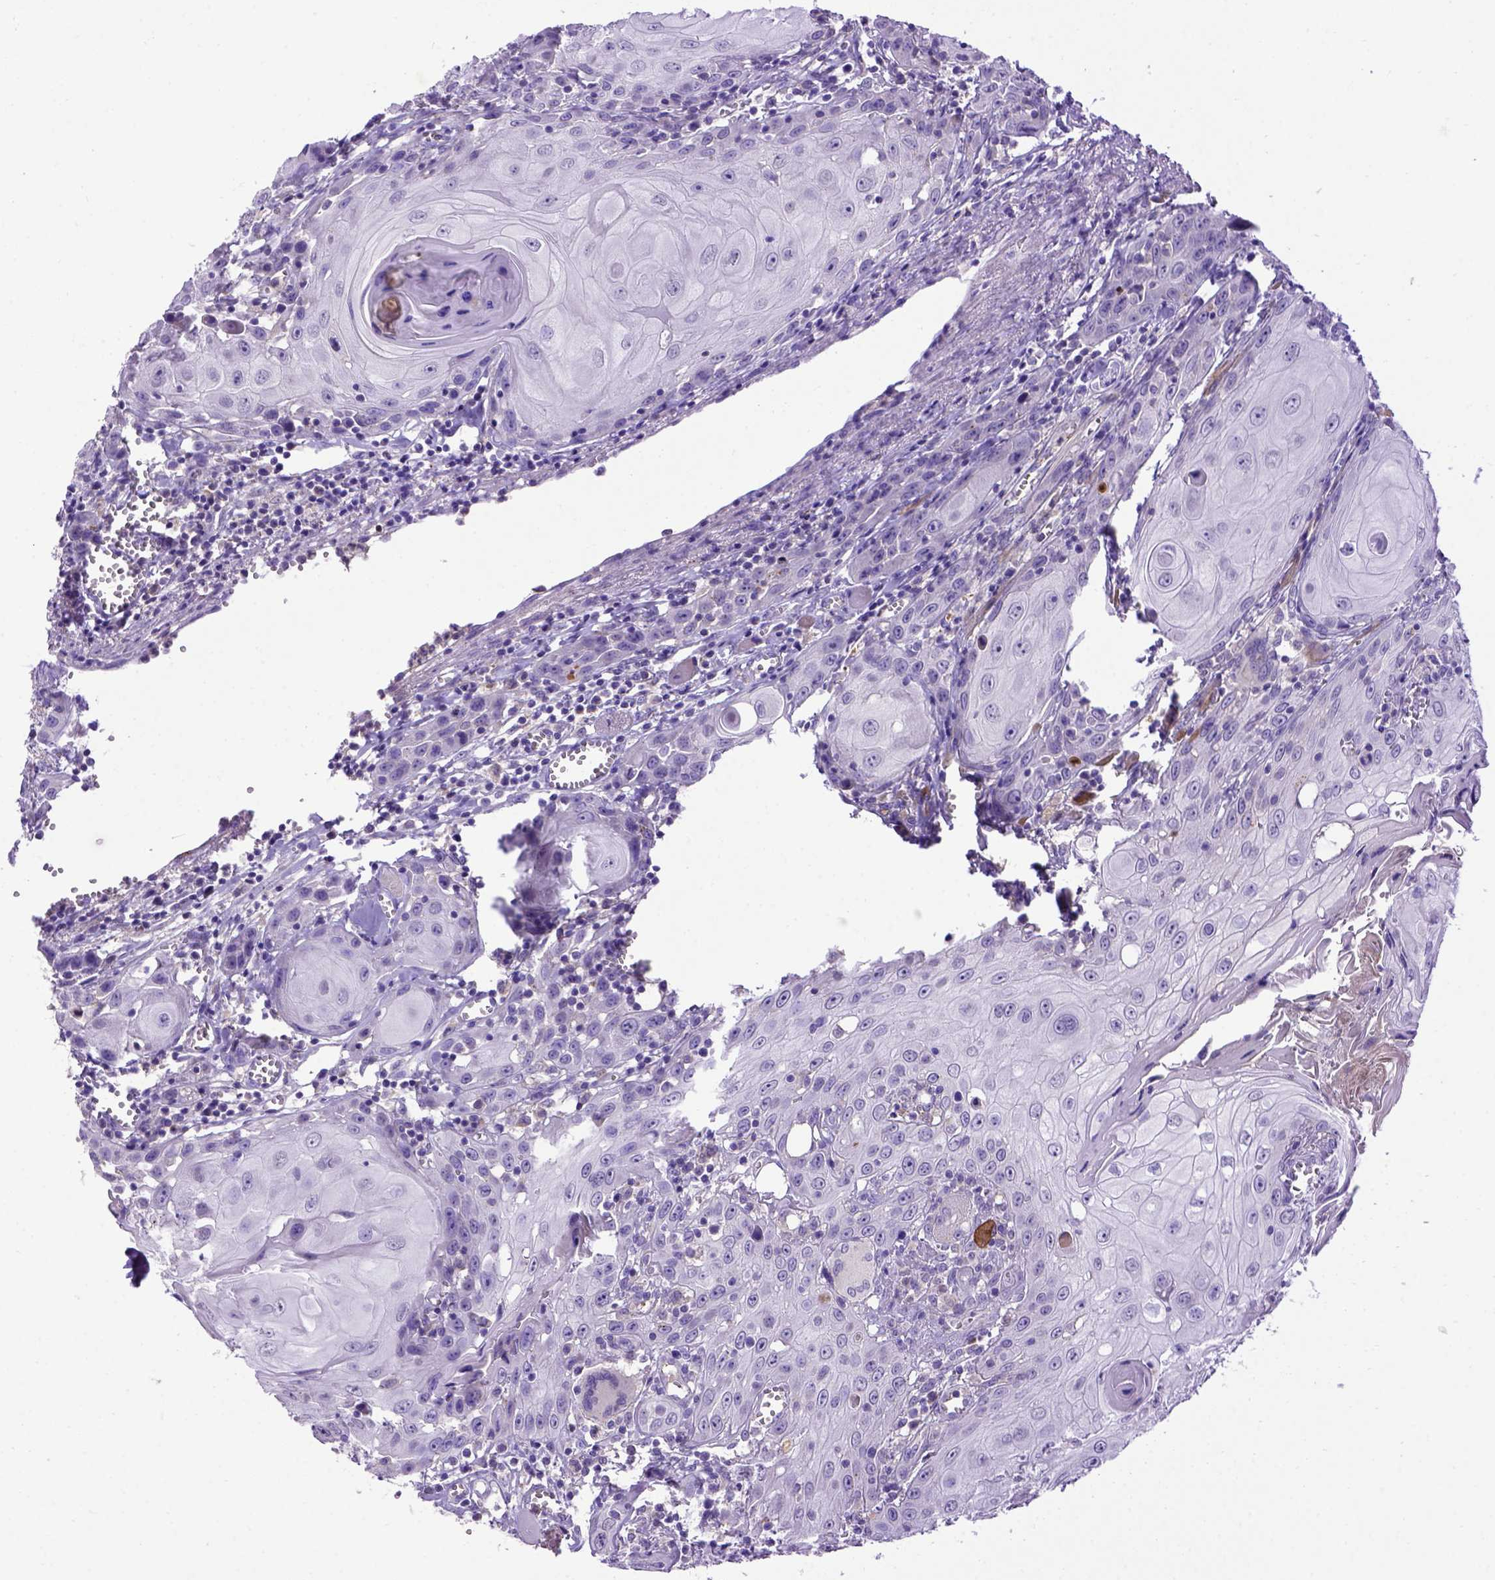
{"staining": {"intensity": "negative", "quantity": "none", "location": "none"}, "tissue": "head and neck cancer", "cell_type": "Tumor cells", "image_type": "cancer", "snomed": [{"axis": "morphology", "description": "Squamous cell carcinoma, NOS"}, {"axis": "topography", "description": "Head-Neck"}], "caption": "DAB (3,3'-diaminobenzidine) immunohistochemical staining of human squamous cell carcinoma (head and neck) exhibits no significant staining in tumor cells.", "gene": "ADAM12", "patient": {"sex": "female", "age": 80}}